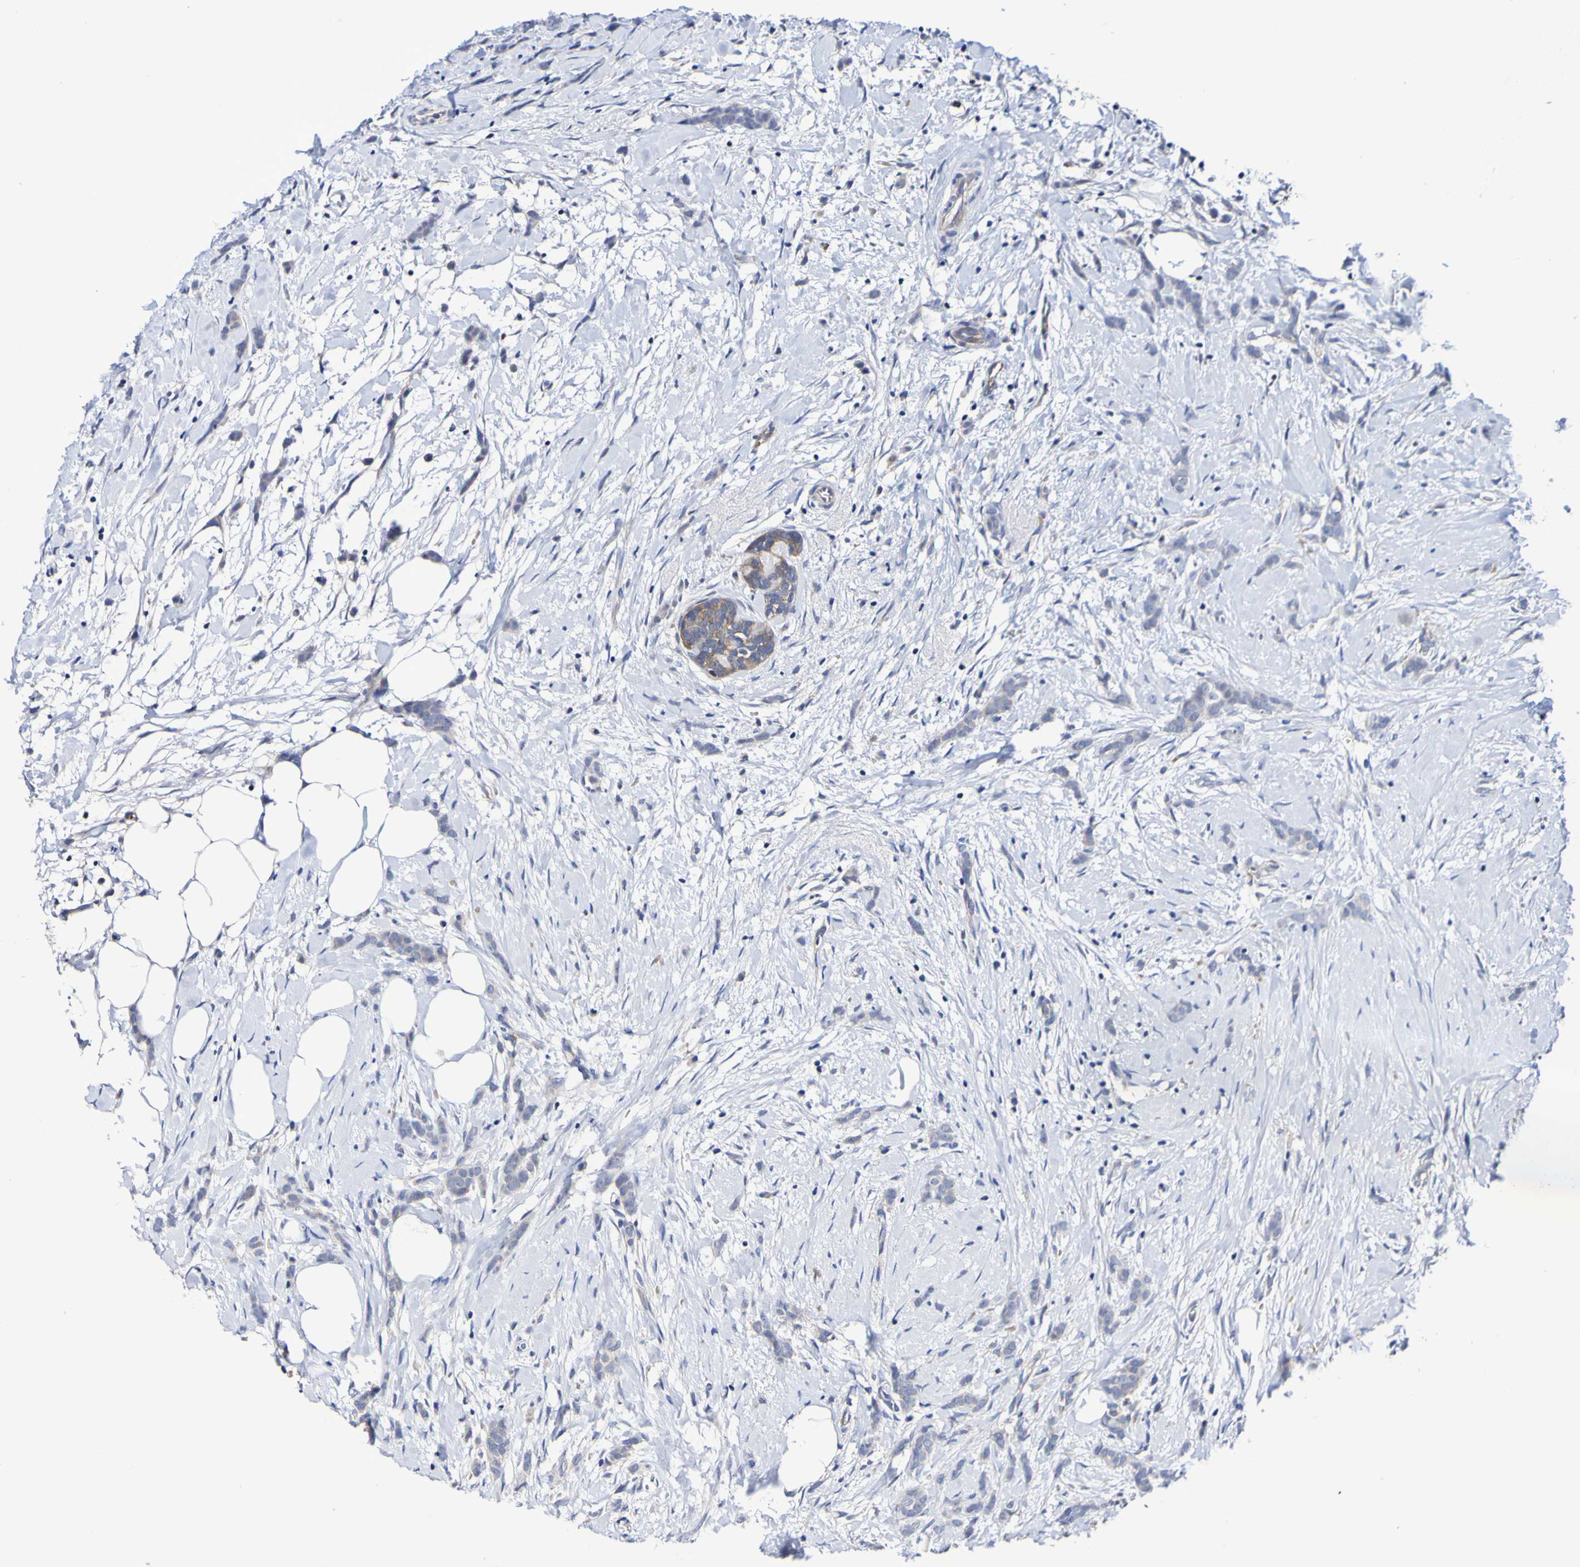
{"staining": {"intensity": "negative", "quantity": "none", "location": "none"}, "tissue": "breast cancer", "cell_type": "Tumor cells", "image_type": "cancer", "snomed": [{"axis": "morphology", "description": "Lobular carcinoma, in situ"}, {"axis": "morphology", "description": "Lobular carcinoma"}, {"axis": "topography", "description": "Breast"}], "caption": "Immunohistochemistry (IHC) photomicrograph of neoplastic tissue: human breast lobular carcinoma in situ stained with DAB (3,3'-diaminobenzidine) shows no significant protein positivity in tumor cells.", "gene": "WNT4", "patient": {"sex": "female", "age": 41}}